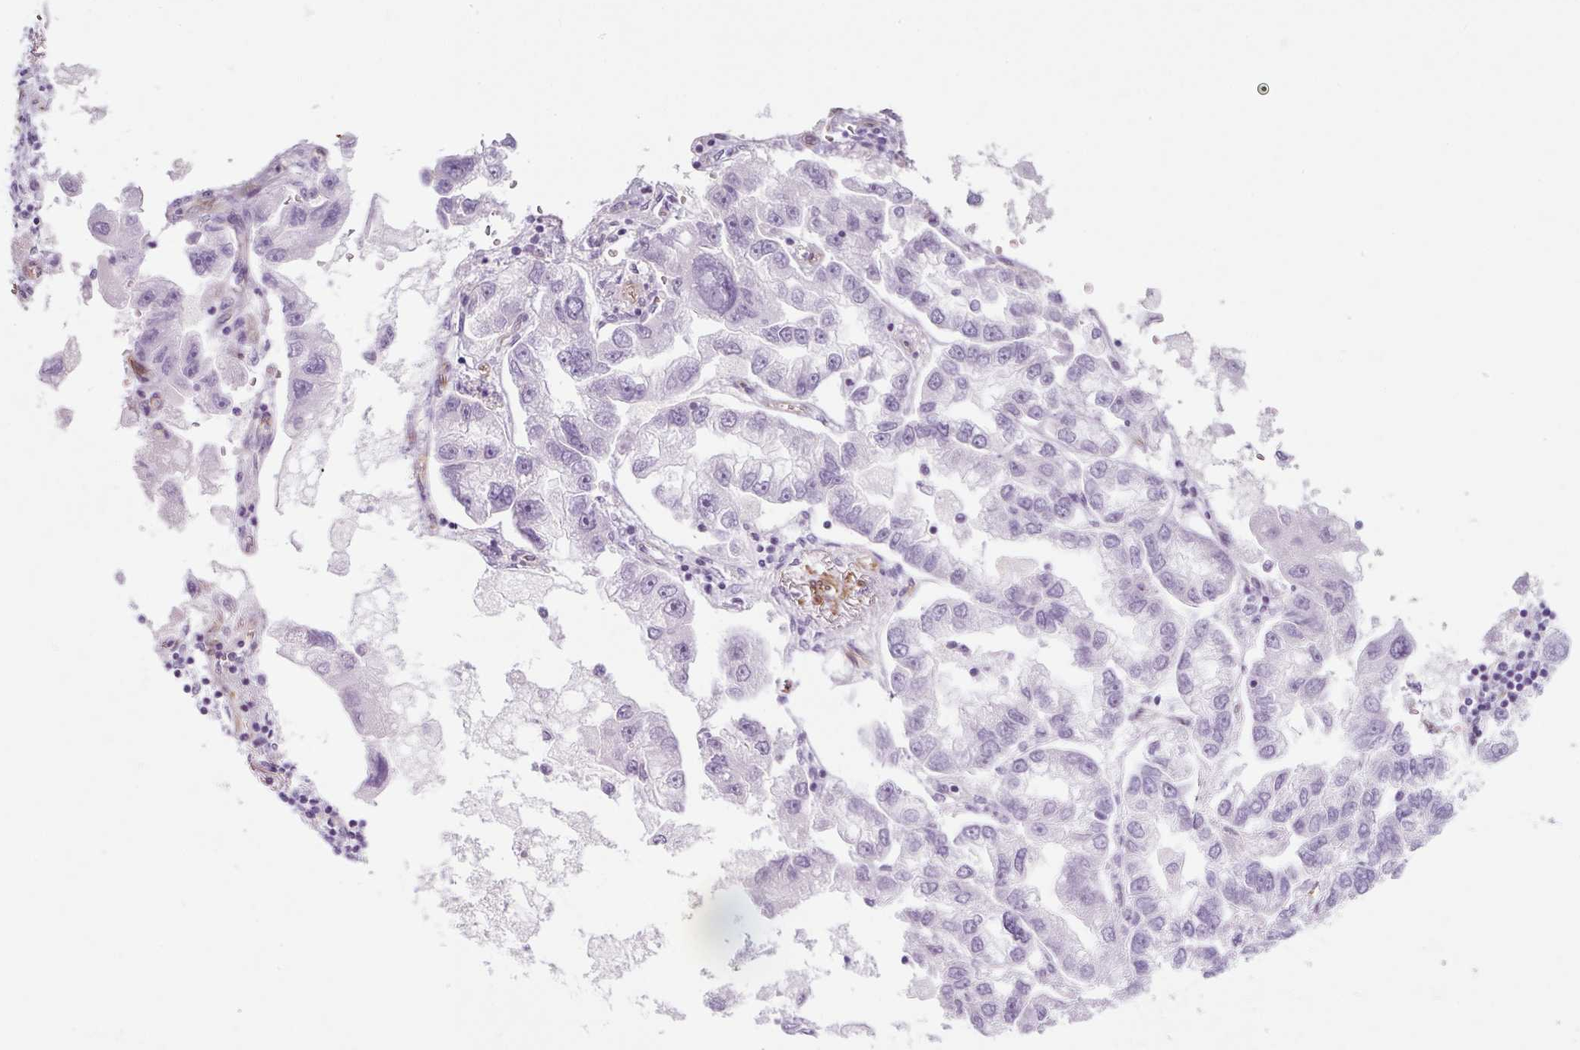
{"staining": {"intensity": "negative", "quantity": "none", "location": "none"}, "tissue": "lung cancer", "cell_type": "Tumor cells", "image_type": "cancer", "snomed": [{"axis": "morphology", "description": "Adenocarcinoma, NOS"}, {"axis": "topography", "description": "Lung"}], "caption": "DAB immunohistochemical staining of human lung cancer (adenocarcinoma) demonstrates no significant positivity in tumor cells.", "gene": "CAVIN3", "patient": {"sex": "female", "age": 54}}